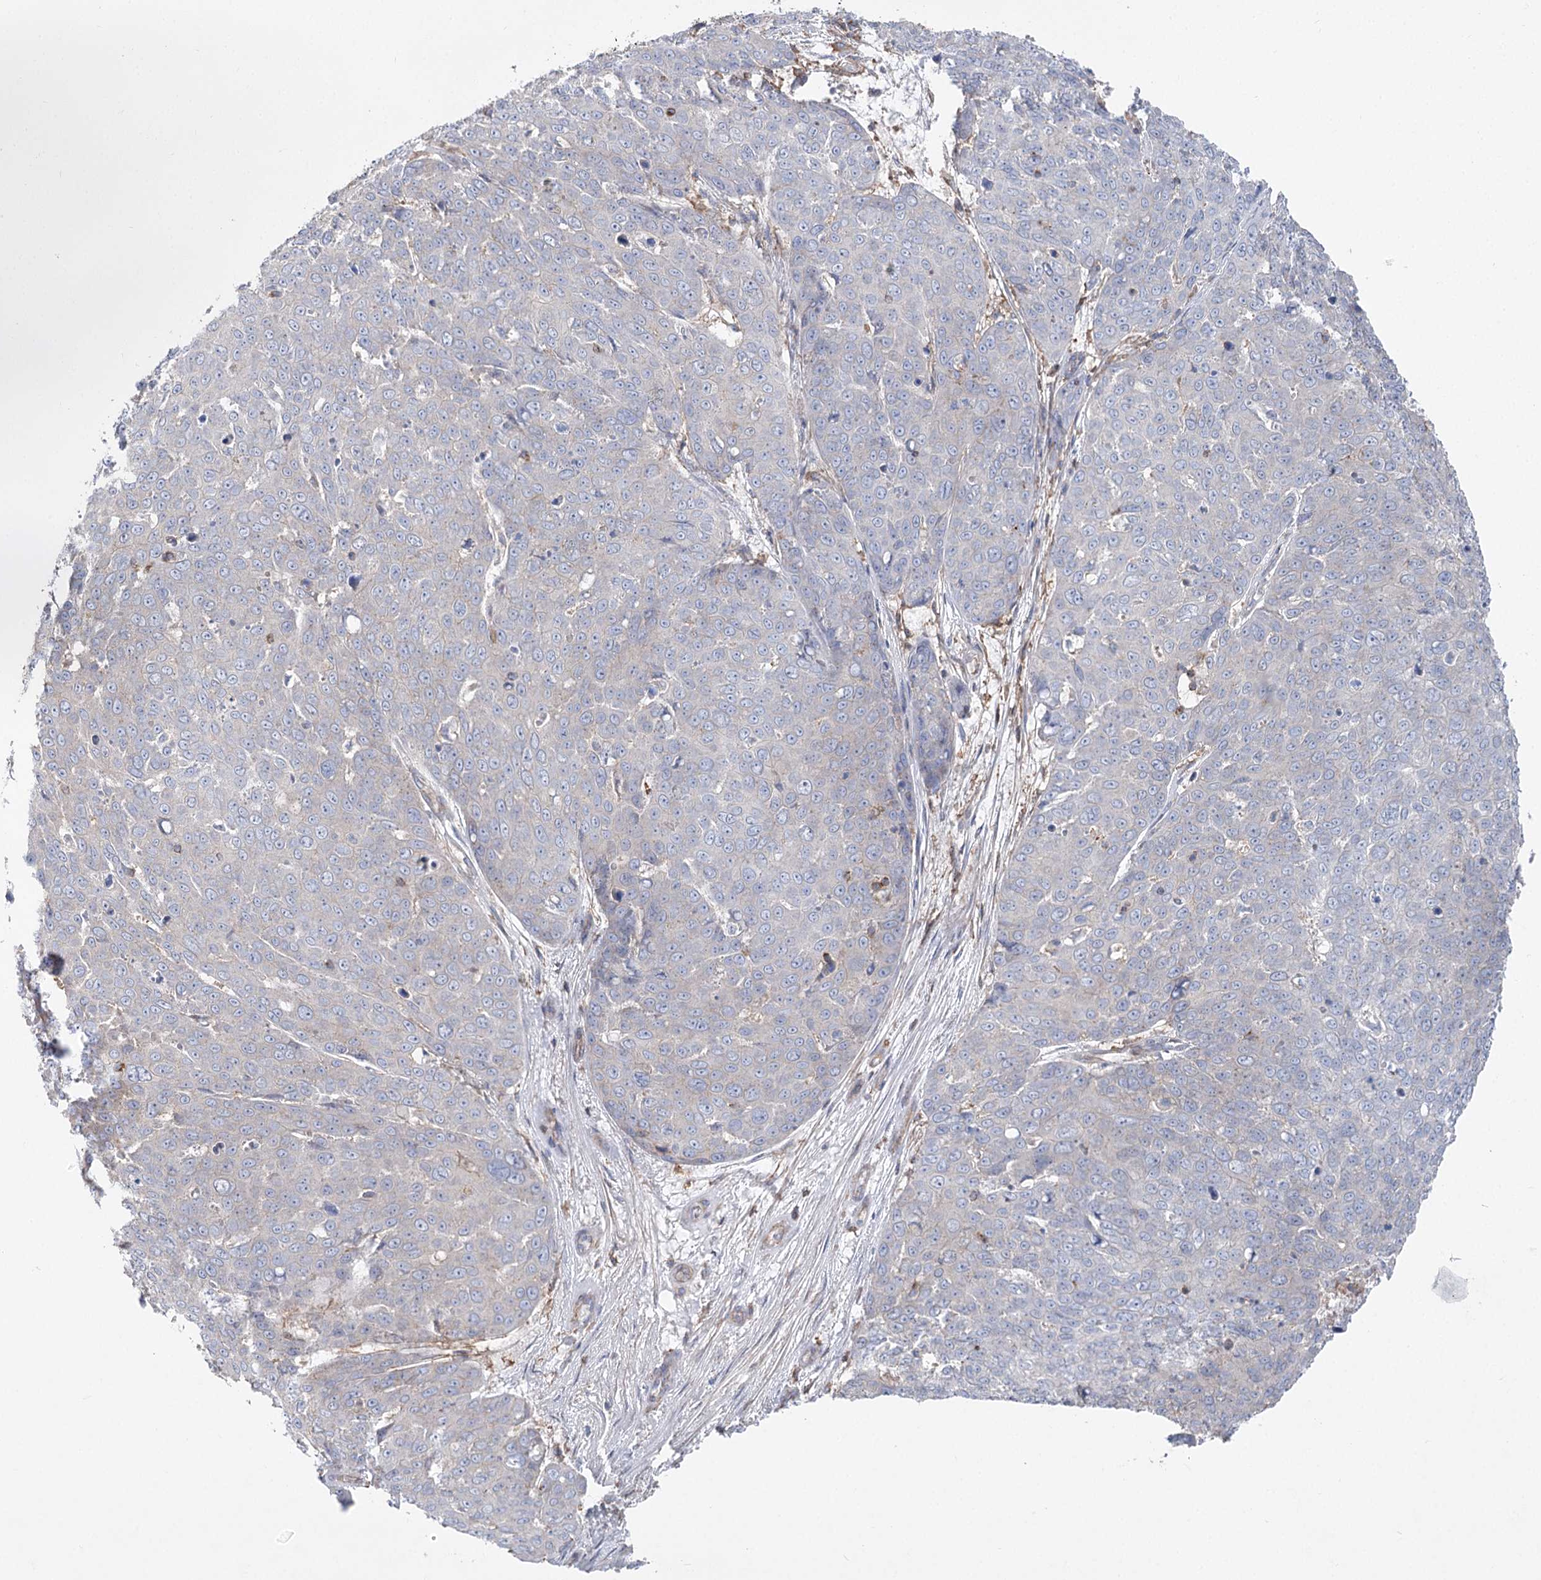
{"staining": {"intensity": "negative", "quantity": "none", "location": "none"}, "tissue": "skin cancer", "cell_type": "Tumor cells", "image_type": "cancer", "snomed": [{"axis": "morphology", "description": "Squamous cell carcinoma, NOS"}, {"axis": "topography", "description": "Skin"}], "caption": "Skin cancer (squamous cell carcinoma) stained for a protein using IHC reveals no staining tumor cells.", "gene": "LARP1B", "patient": {"sex": "male", "age": 71}}